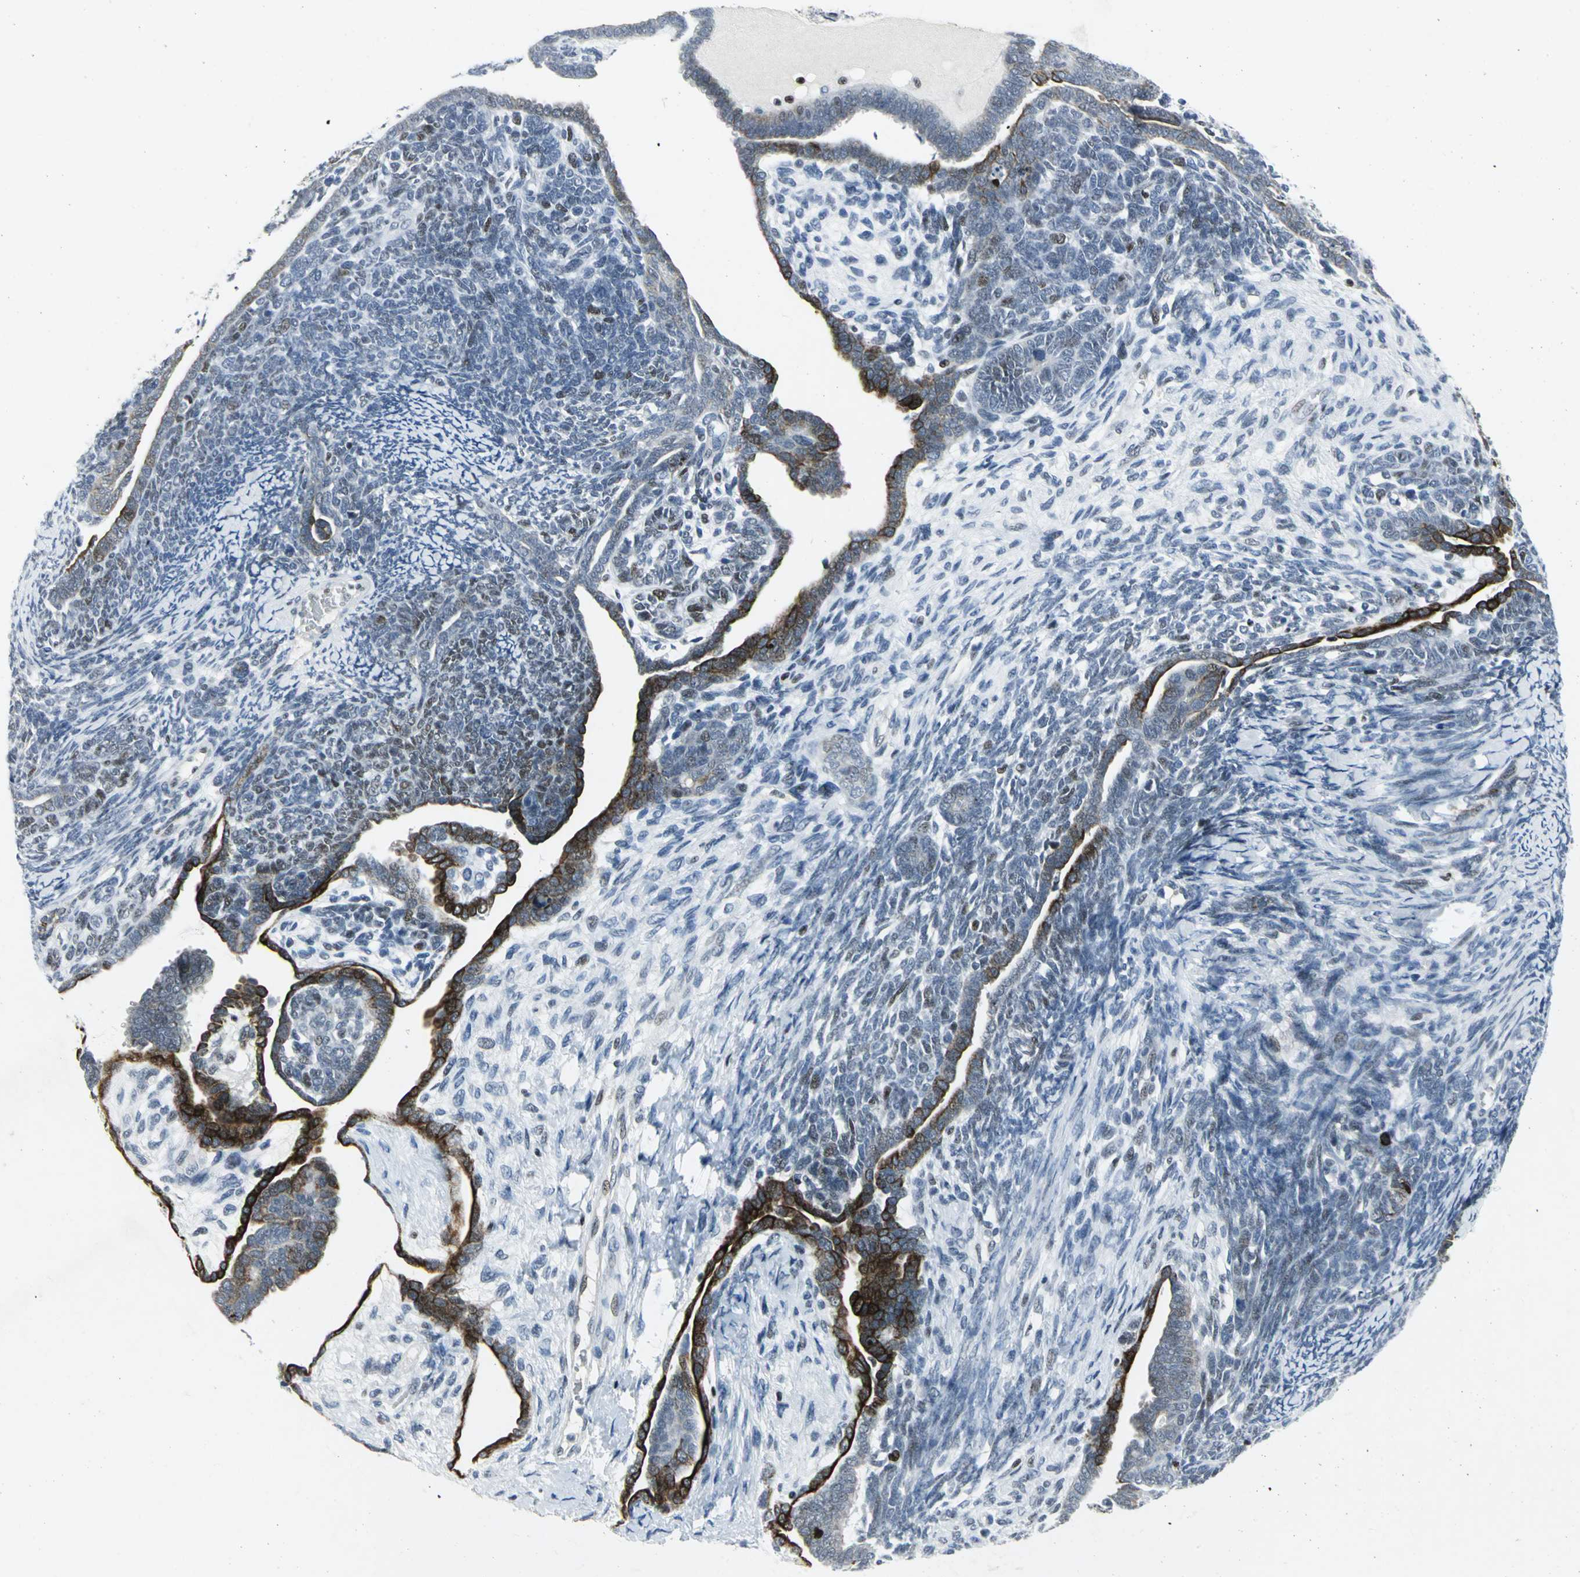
{"staining": {"intensity": "strong", "quantity": "<25%", "location": "cytoplasmic/membranous,nuclear"}, "tissue": "endometrial cancer", "cell_type": "Tumor cells", "image_type": "cancer", "snomed": [{"axis": "morphology", "description": "Neoplasm, malignant, NOS"}, {"axis": "topography", "description": "Endometrium"}], "caption": "An immunohistochemistry (IHC) histopathology image of neoplastic tissue is shown. Protein staining in brown highlights strong cytoplasmic/membranous and nuclear positivity in endometrial cancer within tumor cells. Nuclei are stained in blue.", "gene": "RPA1", "patient": {"sex": "female", "age": 74}}